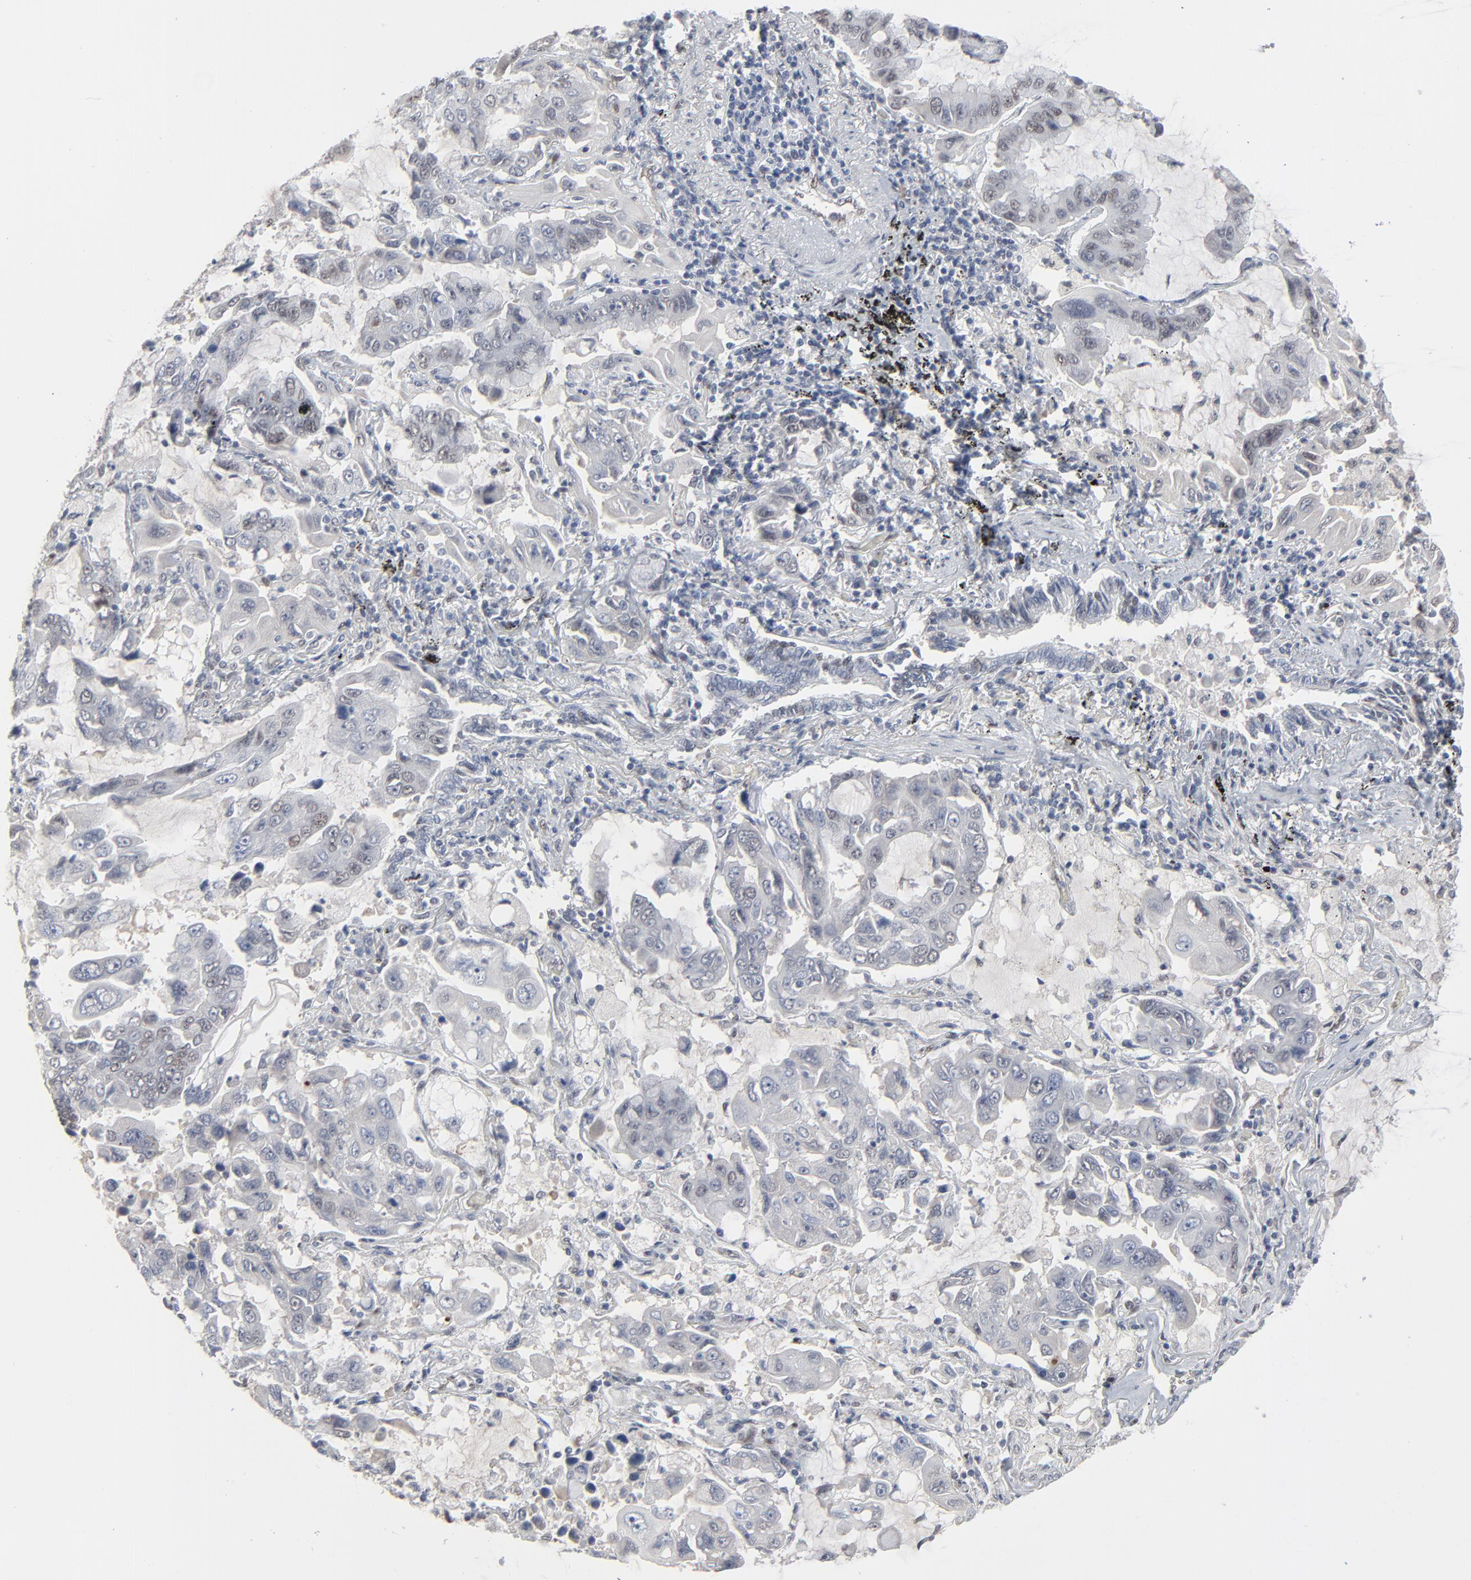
{"staining": {"intensity": "negative", "quantity": "none", "location": "none"}, "tissue": "lung cancer", "cell_type": "Tumor cells", "image_type": "cancer", "snomed": [{"axis": "morphology", "description": "Adenocarcinoma, NOS"}, {"axis": "topography", "description": "Lung"}], "caption": "This is a micrograph of IHC staining of lung cancer (adenocarcinoma), which shows no staining in tumor cells.", "gene": "ATF7", "patient": {"sex": "male", "age": 64}}